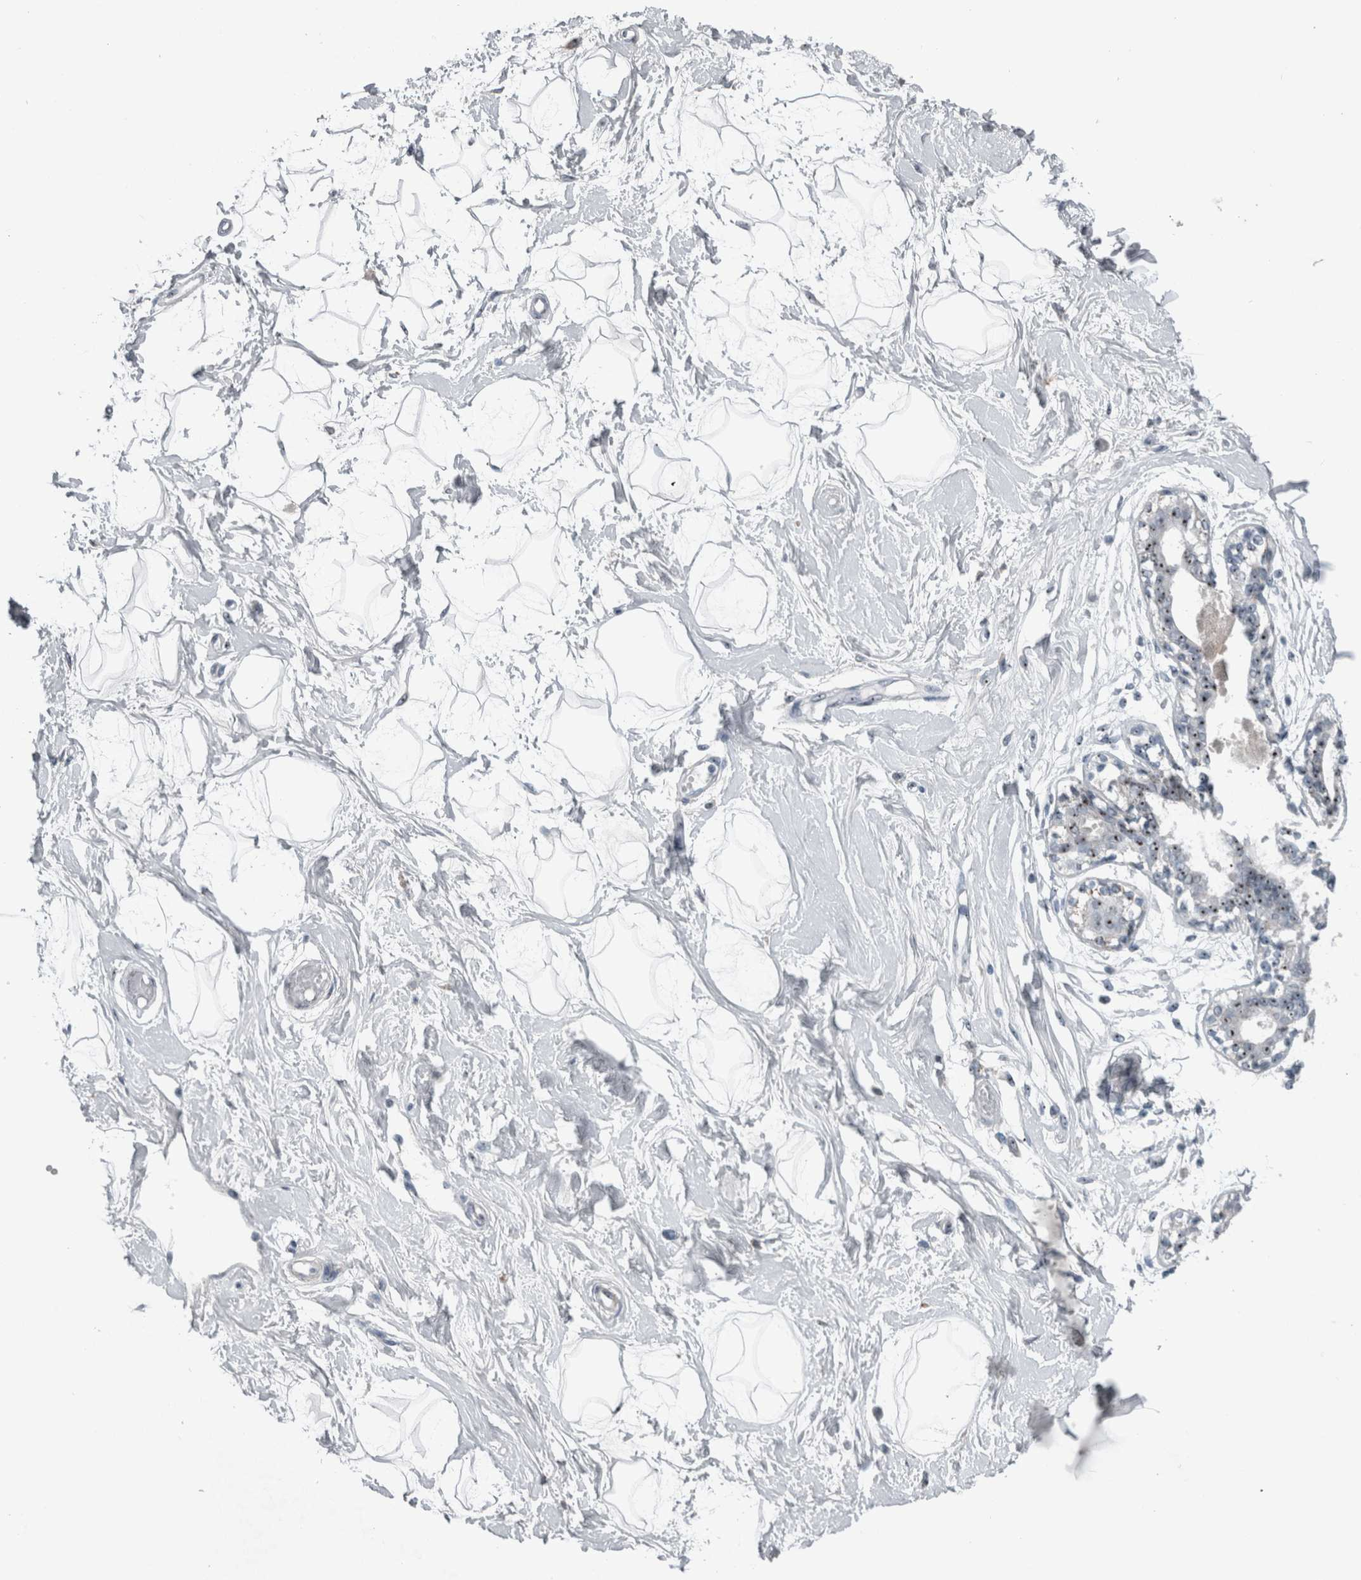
{"staining": {"intensity": "negative", "quantity": "none", "location": "none"}, "tissue": "breast", "cell_type": "Adipocytes", "image_type": "normal", "snomed": [{"axis": "morphology", "description": "Normal tissue, NOS"}, {"axis": "topography", "description": "Breast"}], "caption": "Immunohistochemistry of benign human breast exhibits no expression in adipocytes.", "gene": "UTP6", "patient": {"sex": "female", "age": 45}}